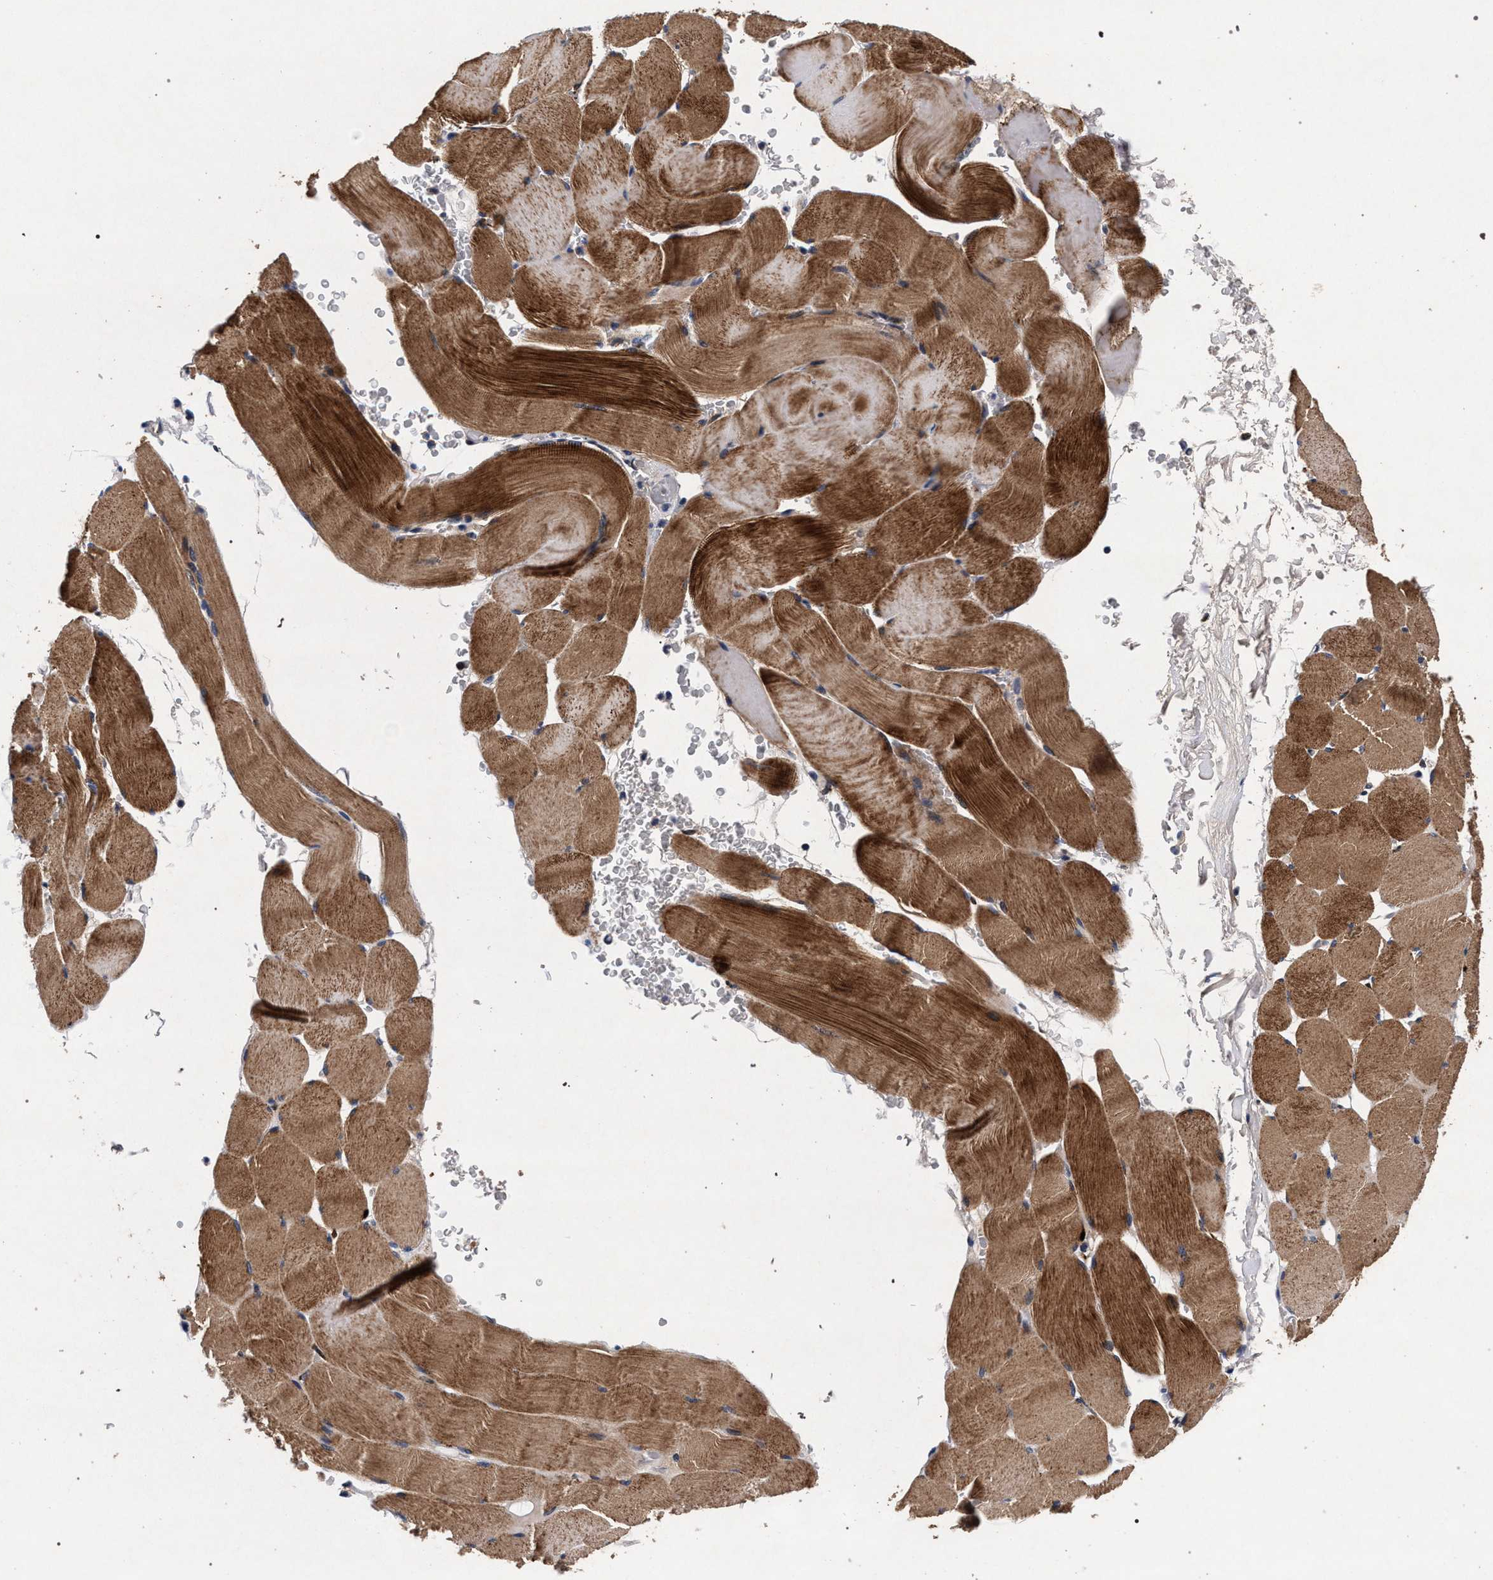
{"staining": {"intensity": "moderate", "quantity": ">75%", "location": "cytoplasmic/membranous"}, "tissue": "skeletal muscle", "cell_type": "Myocytes", "image_type": "normal", "snomed": [{"axis": "morphology", "description": "Normal tissue, NOS"}, {"axis": "topography", "description": "Skeletal muscle"}], "caption": "A photomicrograph showing moderate cytoplasmic/membranous expression in about >75% of myocytes in normal skeletal muscle, as visualized by brown immunohistochemical staining.", "gene": "NEK7", "patient": {"sex": "male", "age": 62}}